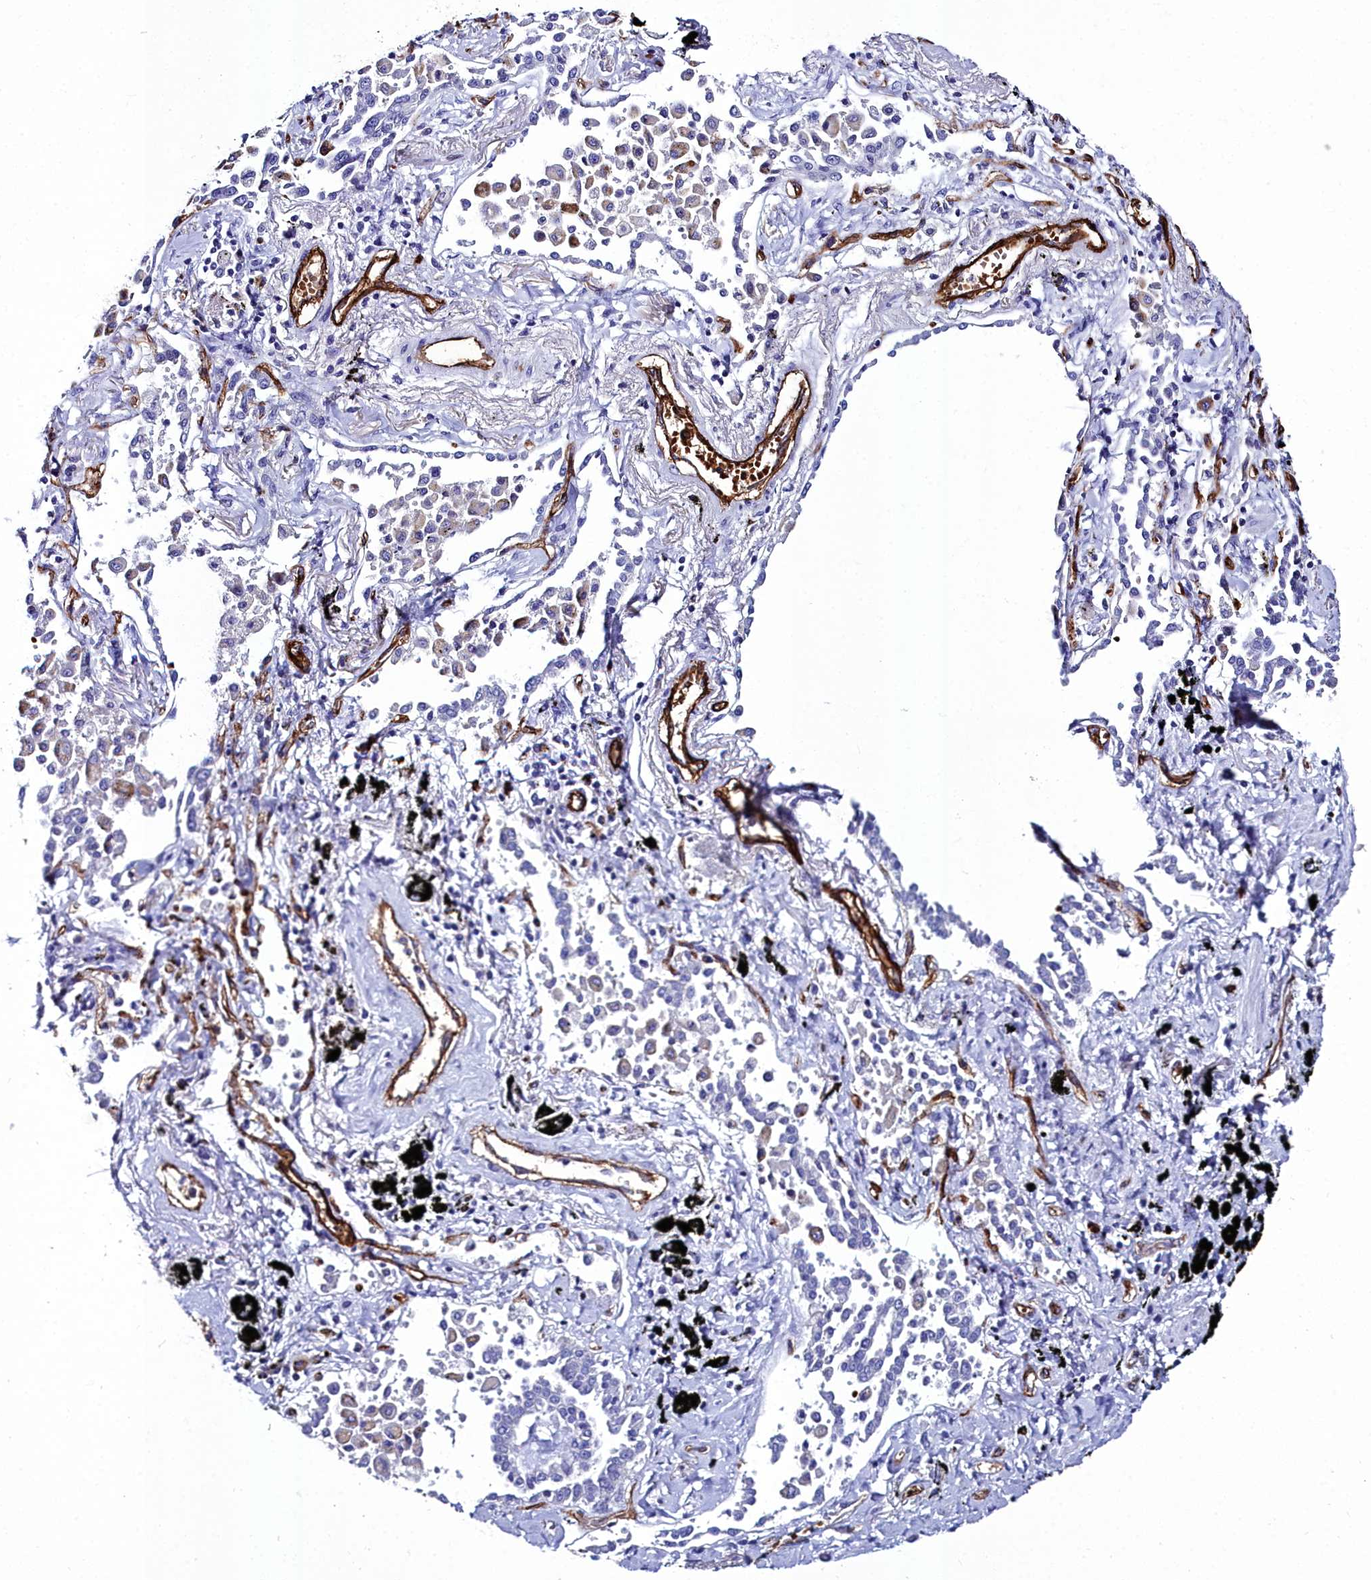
{"staining": {"intensity": "negative", "quantity": "none", "location": "none"}, "tissue": "lung cancer", "cell_type": "Tumor cells", "image_type": "cancer", "snomed": [{"axis": "morphology", "description": "Adenocarcinoma, NOS"}, {"axis": "topography", "description": "Lung"}], "caption": "Adenocarcinoma (lung) was stained to show a protein in brown. There is no significant staining in tumor cells.", "gene": "CYP4F11", "patient": {"sex": "male", "age": 67}}